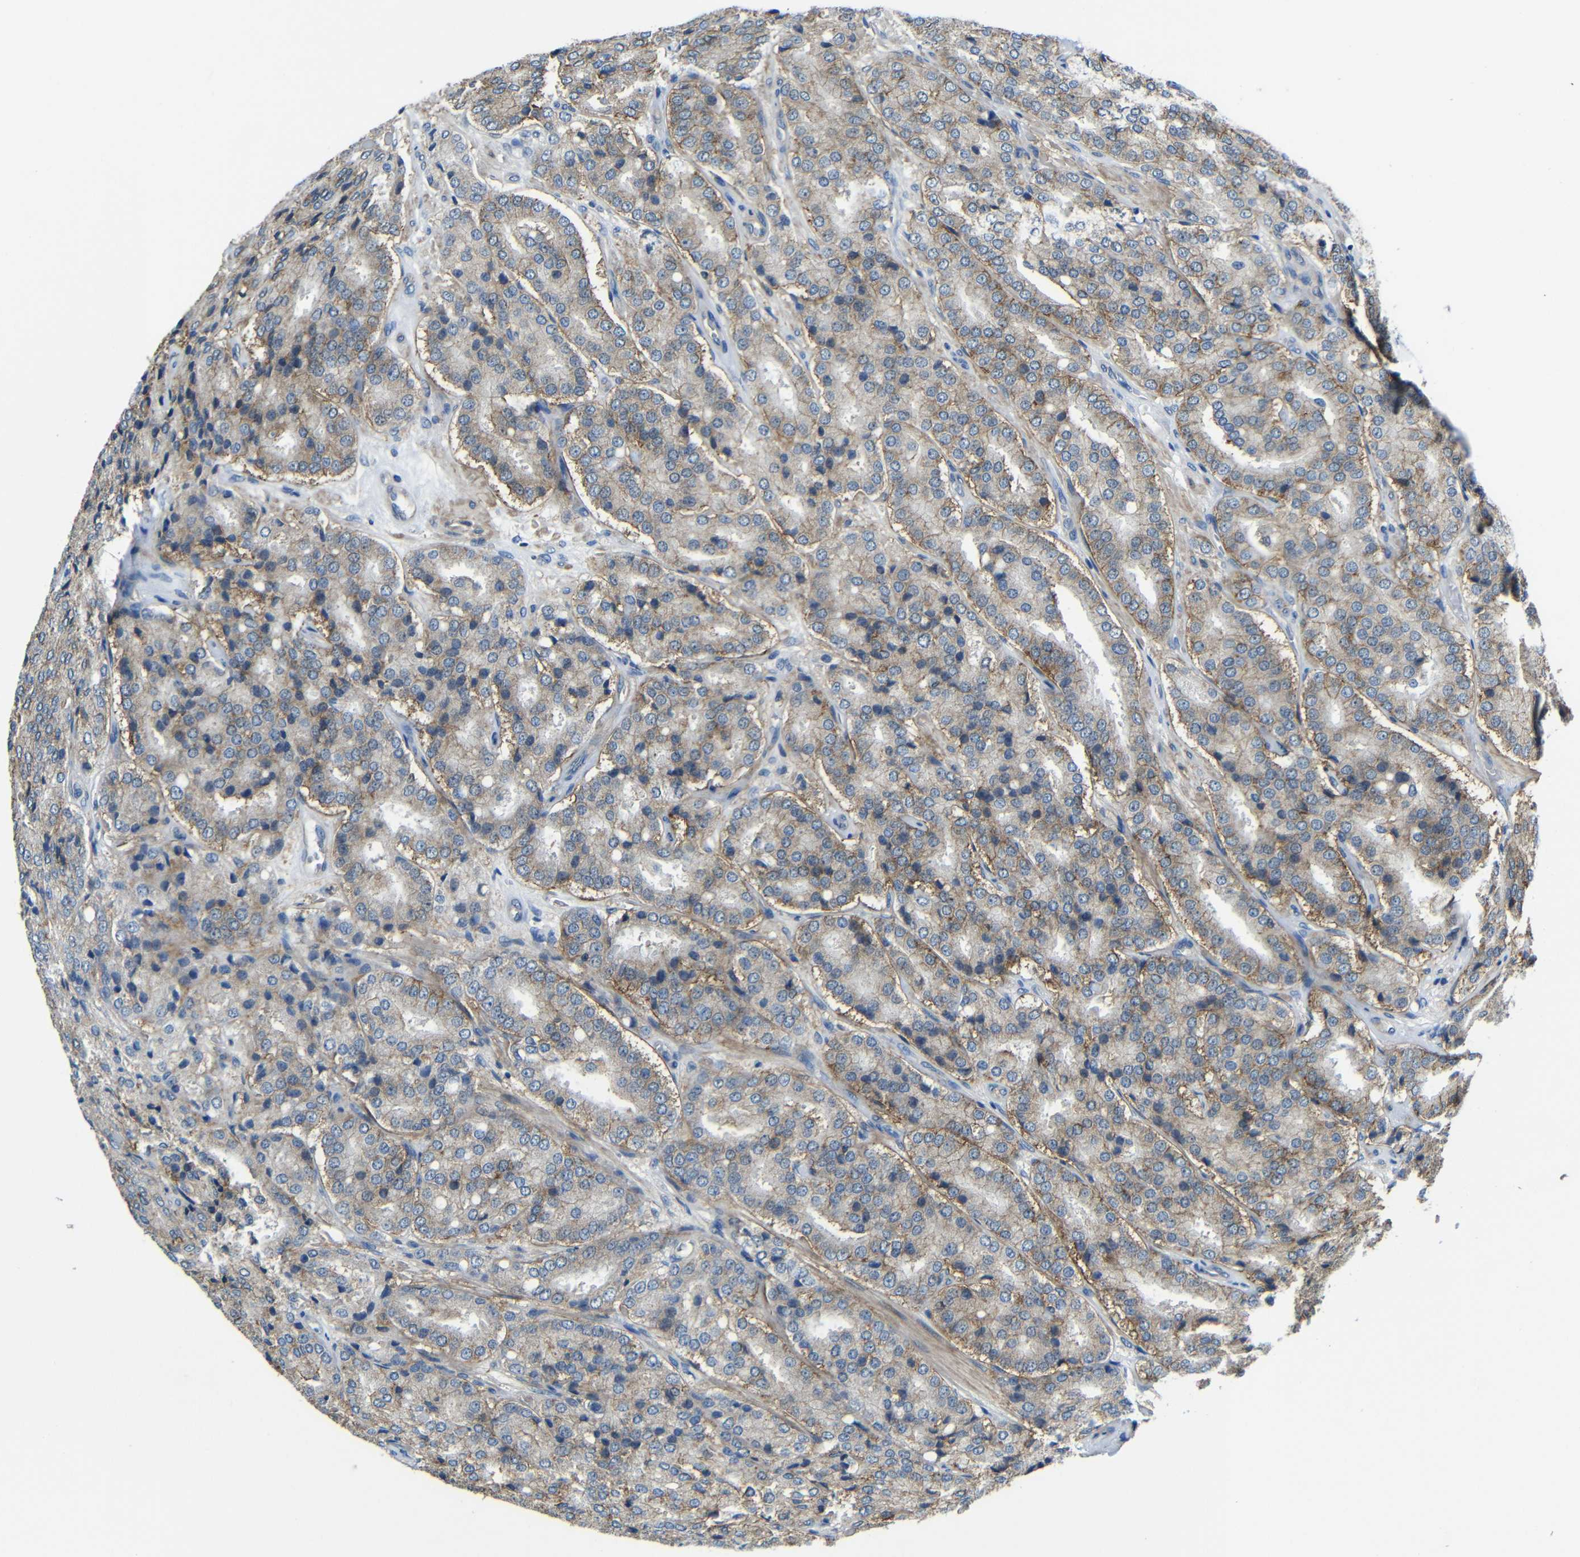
{"staining": {"intensity": "weak", "quantity": "25%-75%", "location": "cytoplasmic/membranous"}, "tissue": "prostate cancer", "cell_type": "Tumor cells", "image_type": "cancer", "snomed": [{"axis": "morphology", "description": "Adenocarcinoma, High grade"}, {"axis": "topography", "description": "Prostate"}], "caption": "Weak cytoplasmic/membranous positivity for a protein is identified in about 25%-75% of tumor cells of prostate cancer using immunohistochemistry (IHC).", "gene": "ZNF90", "patient": {"sex": "male", "age": 65}}